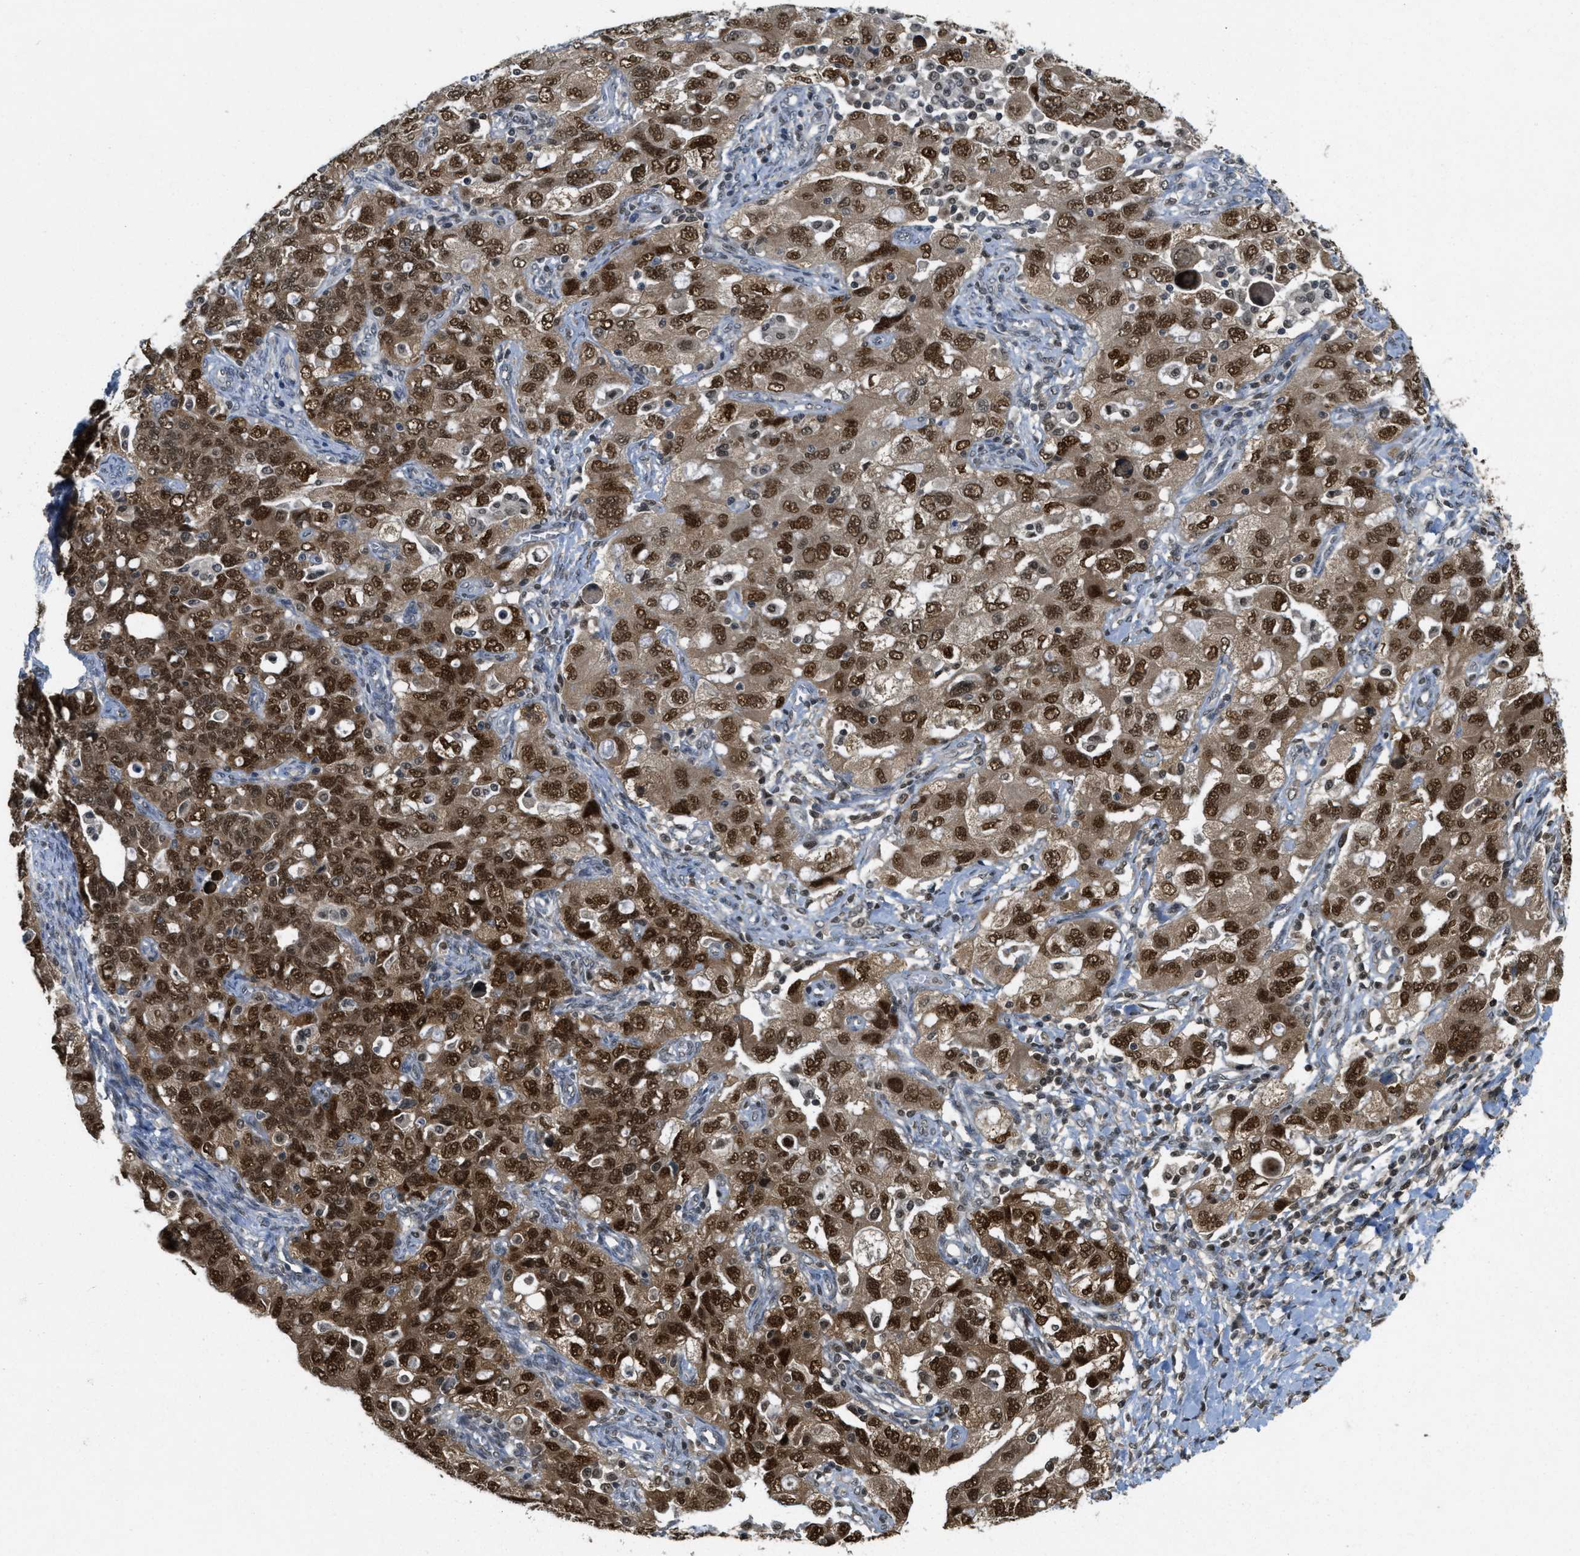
{"staining": {"intensity": "strong", "quantity": ">75%", "location": "cytoplasmic/membranous,nuclear"}, "tissue": "ovarian cancer", "cell_type": "Tumor cells", "image_type": "cancer", "snomed": [{"axis": "morphology", "description": "Carcinoma, NOS"}, {"axis": "morphology", "description": "Cystadenocarcinoma, serous, NOS"}, {"axis": "topography", "description": "Ovary"}], "caption": "Strong cytoplasmic/membranous and nuclear staining is appreciated in approximately >75% of tumor cells in ovarian cancer (carcinoma). (brown staining indicates protein expression, while blue staining denotes nuclei).", "gene": "DNAJB1", "patient": {"sex": "female", "age": 69}}